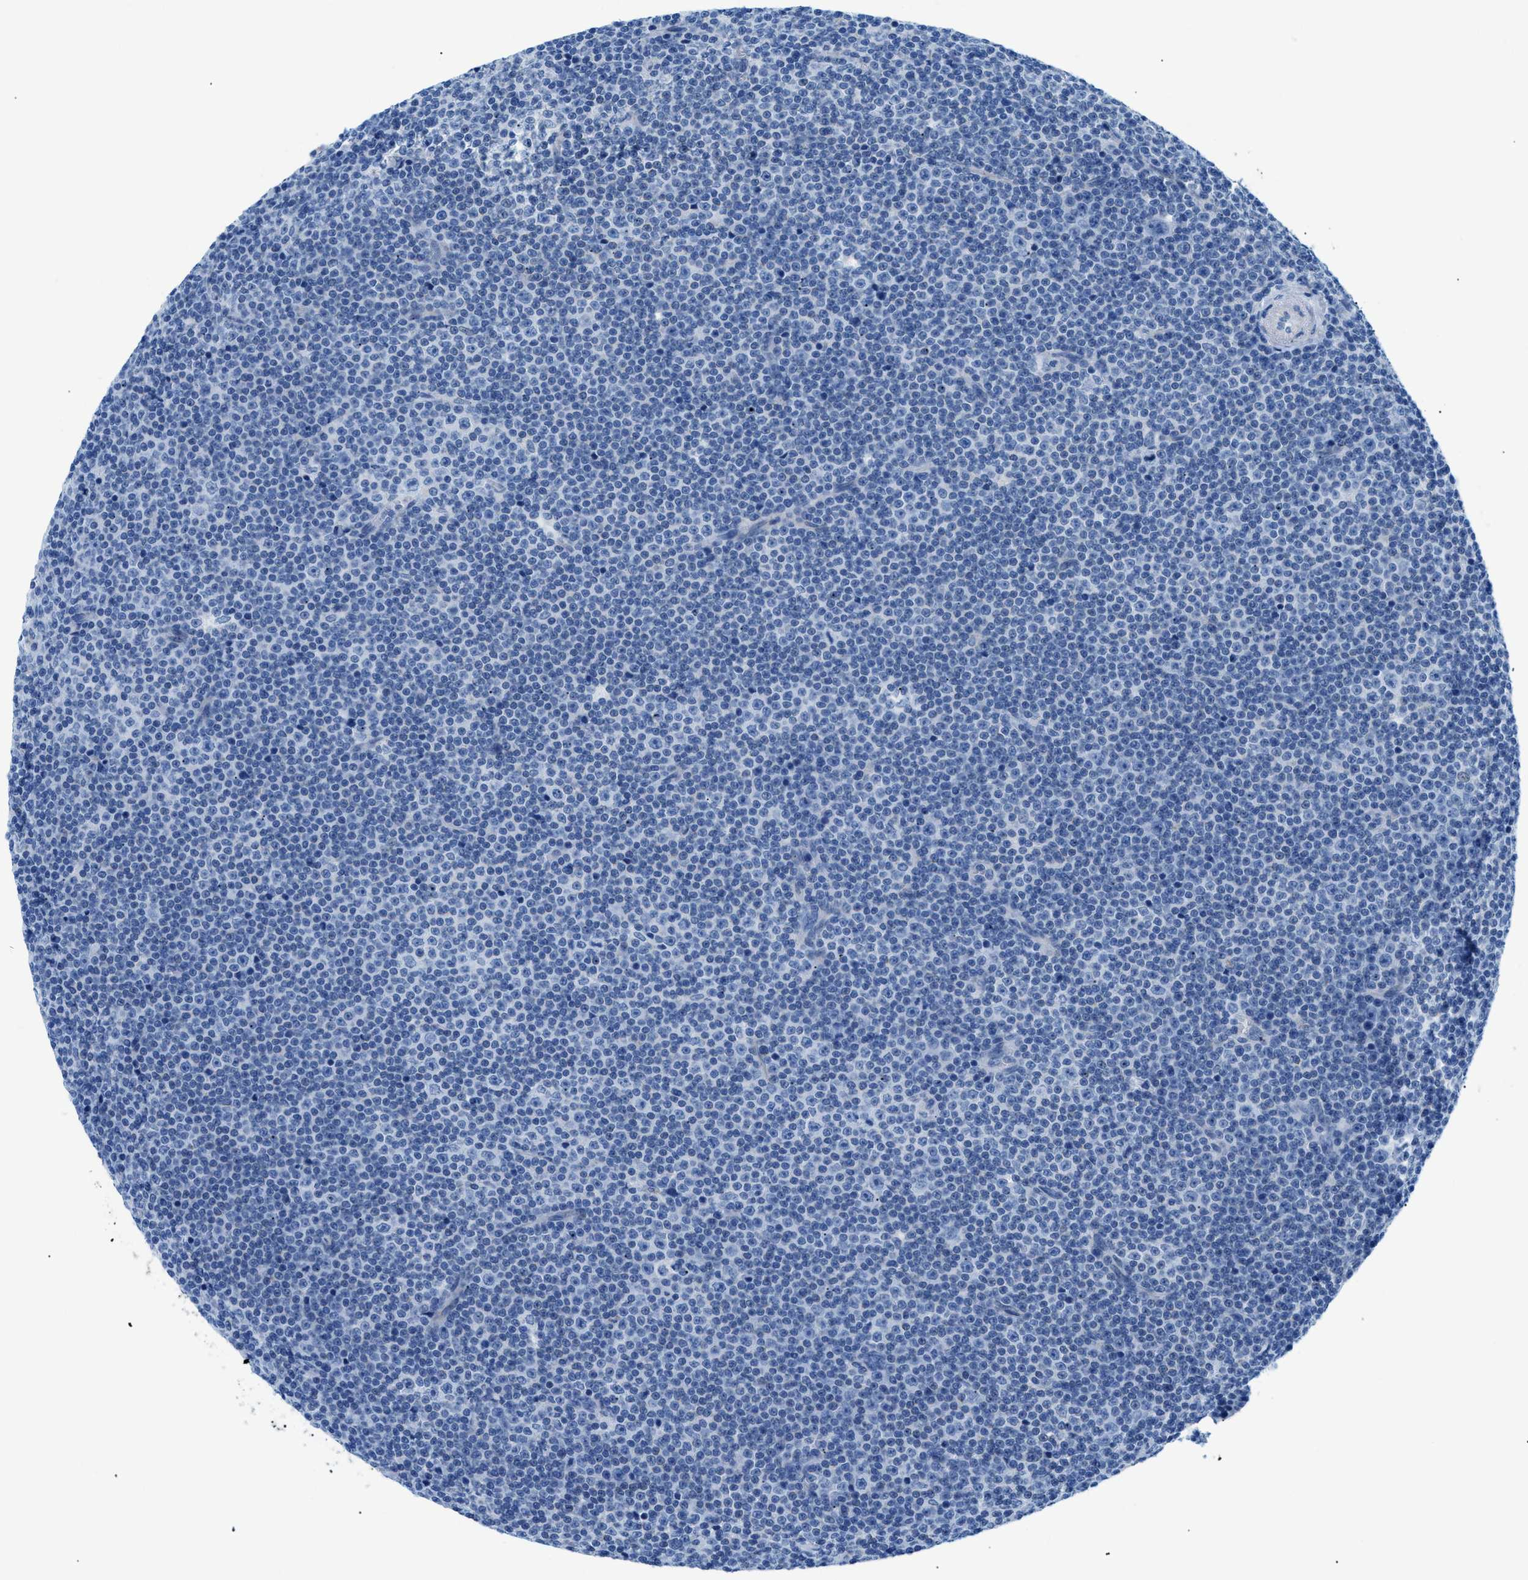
{"staining": {"intensity": "negative", "quantity": "none", "location": "none"}, "tissue": "lymphoma", "cell_type": "Tumor cells", "image_type": "cancer", "snomed": [{"axis": "morphology", "description": "Malignant lymphoma, non-Hodgkin's type, Low grade"}, {"axis": "topography", "description": "Lymph node"}], "caption": "Image shows no significant protein staining in tumor cells of lymphoma.", "gene": "FDCSP", "patient": {"sex": "female", "age": 67}}